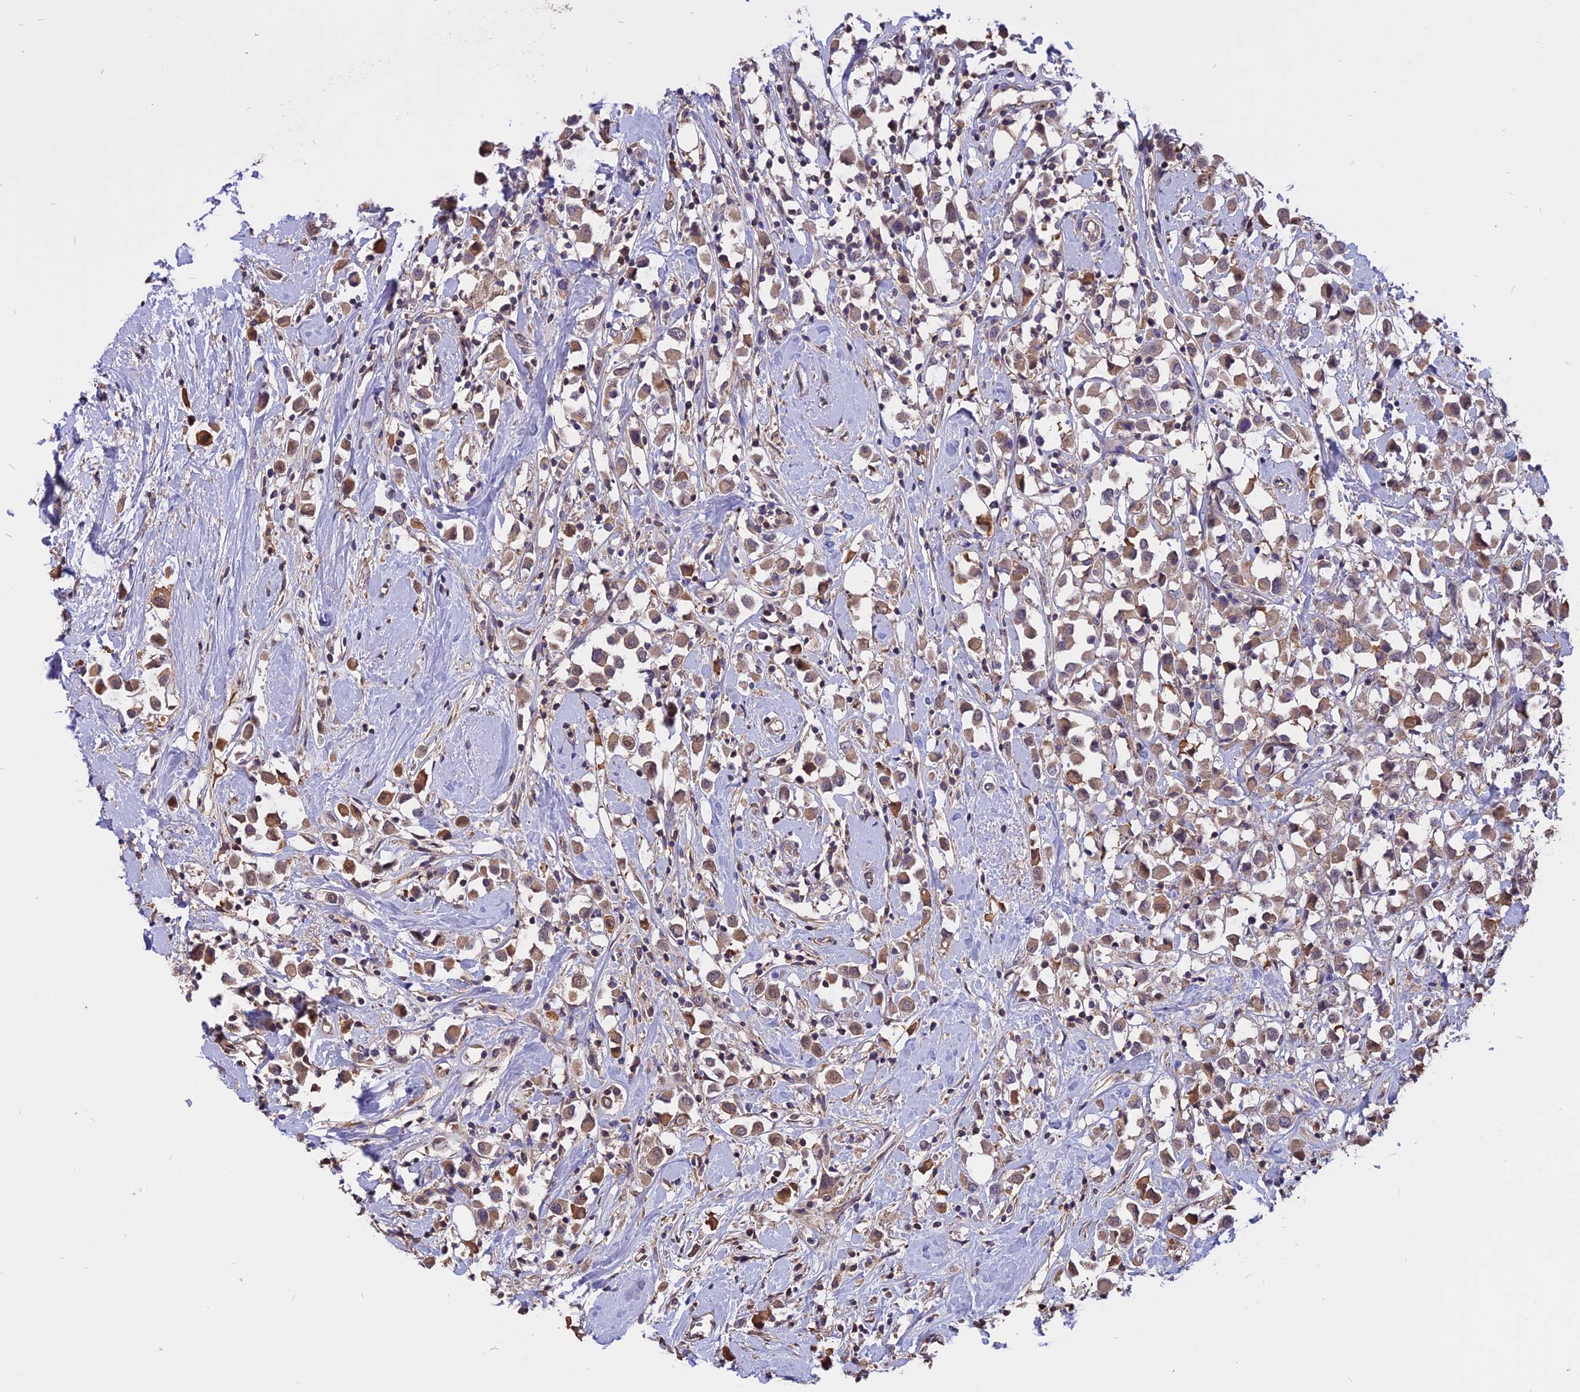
{"staining": {"intensity": "weak", "quantity": ">75%", "location": "cytoplasmic/membranous"}, "tissue": "breast cancer", "cell_type": "Tumor cells", "image_type": "cancer", "snomed": [{"axis": "morphology", "description": "Duct carcinoma"}, {"axis": "topography", "description": "Breast"}], "caption": "The histopathology image demonstrates a brown stain indicating the presence of a protein in the cytoplasmic/membranous of tumor cells in breast cancer (infiltrating ductal carcinoma).", "gene": "CARMIL2", "patient": {"sex": "female", "age": 61}}